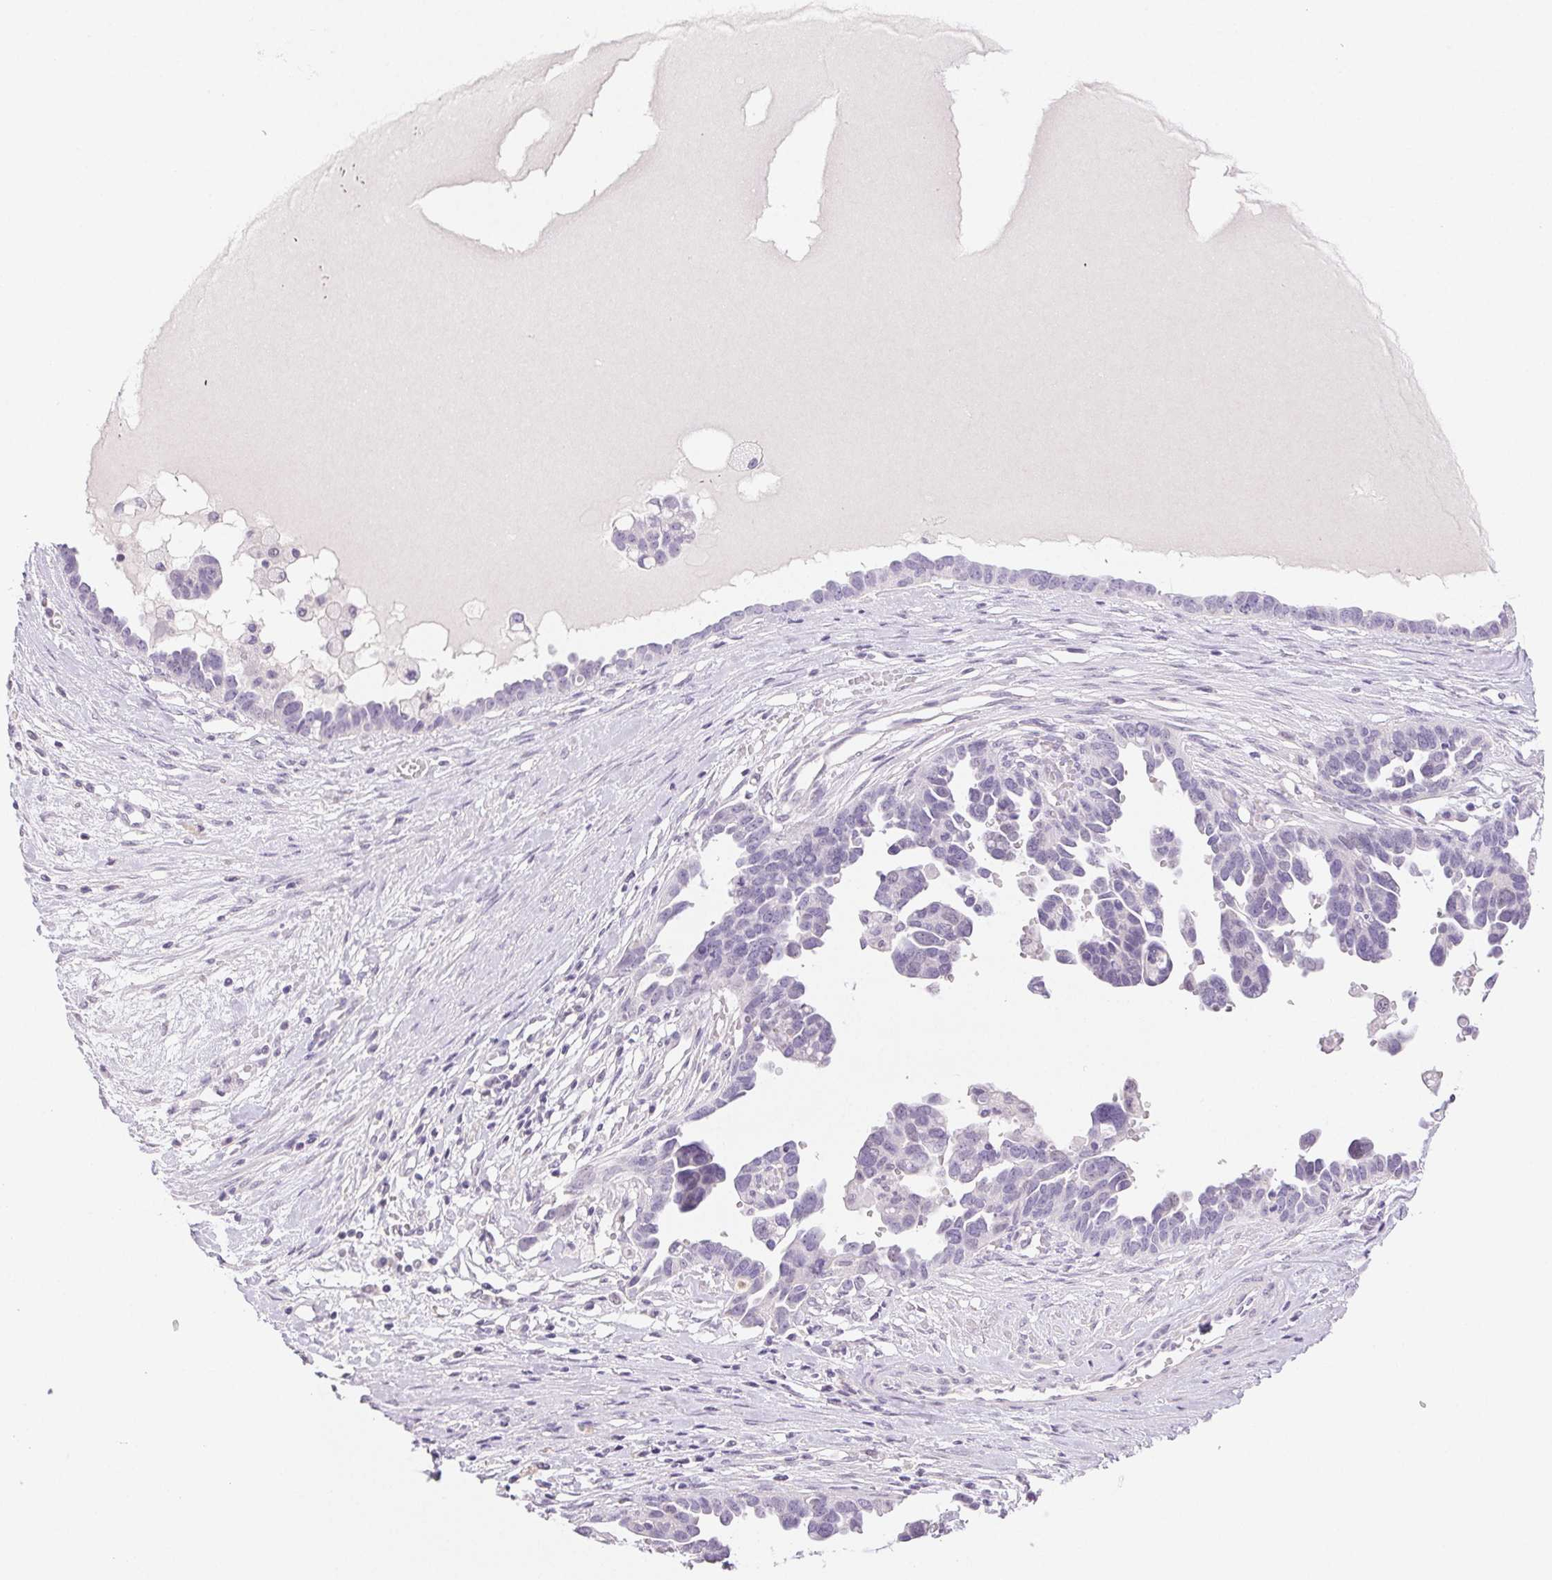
{"staining": {"intensity": "negative", "quantity": "none", "location": "none"}, "tissue": "ovarian cancer", "cell_type": "Tumor cells", "image_type": "cancer", "snomed": [{"axis": "morphology", "description": "Cystadenocarcinoma, serous, NOS"}, {"axis": "topography", "description": "Ovary"}], "caption": "Tumor cells show no significant staining in ovarian serous cystadenocarcinoma.", "gene": "BPIFB2", "patient": {"sex": "female", "age": 54}}